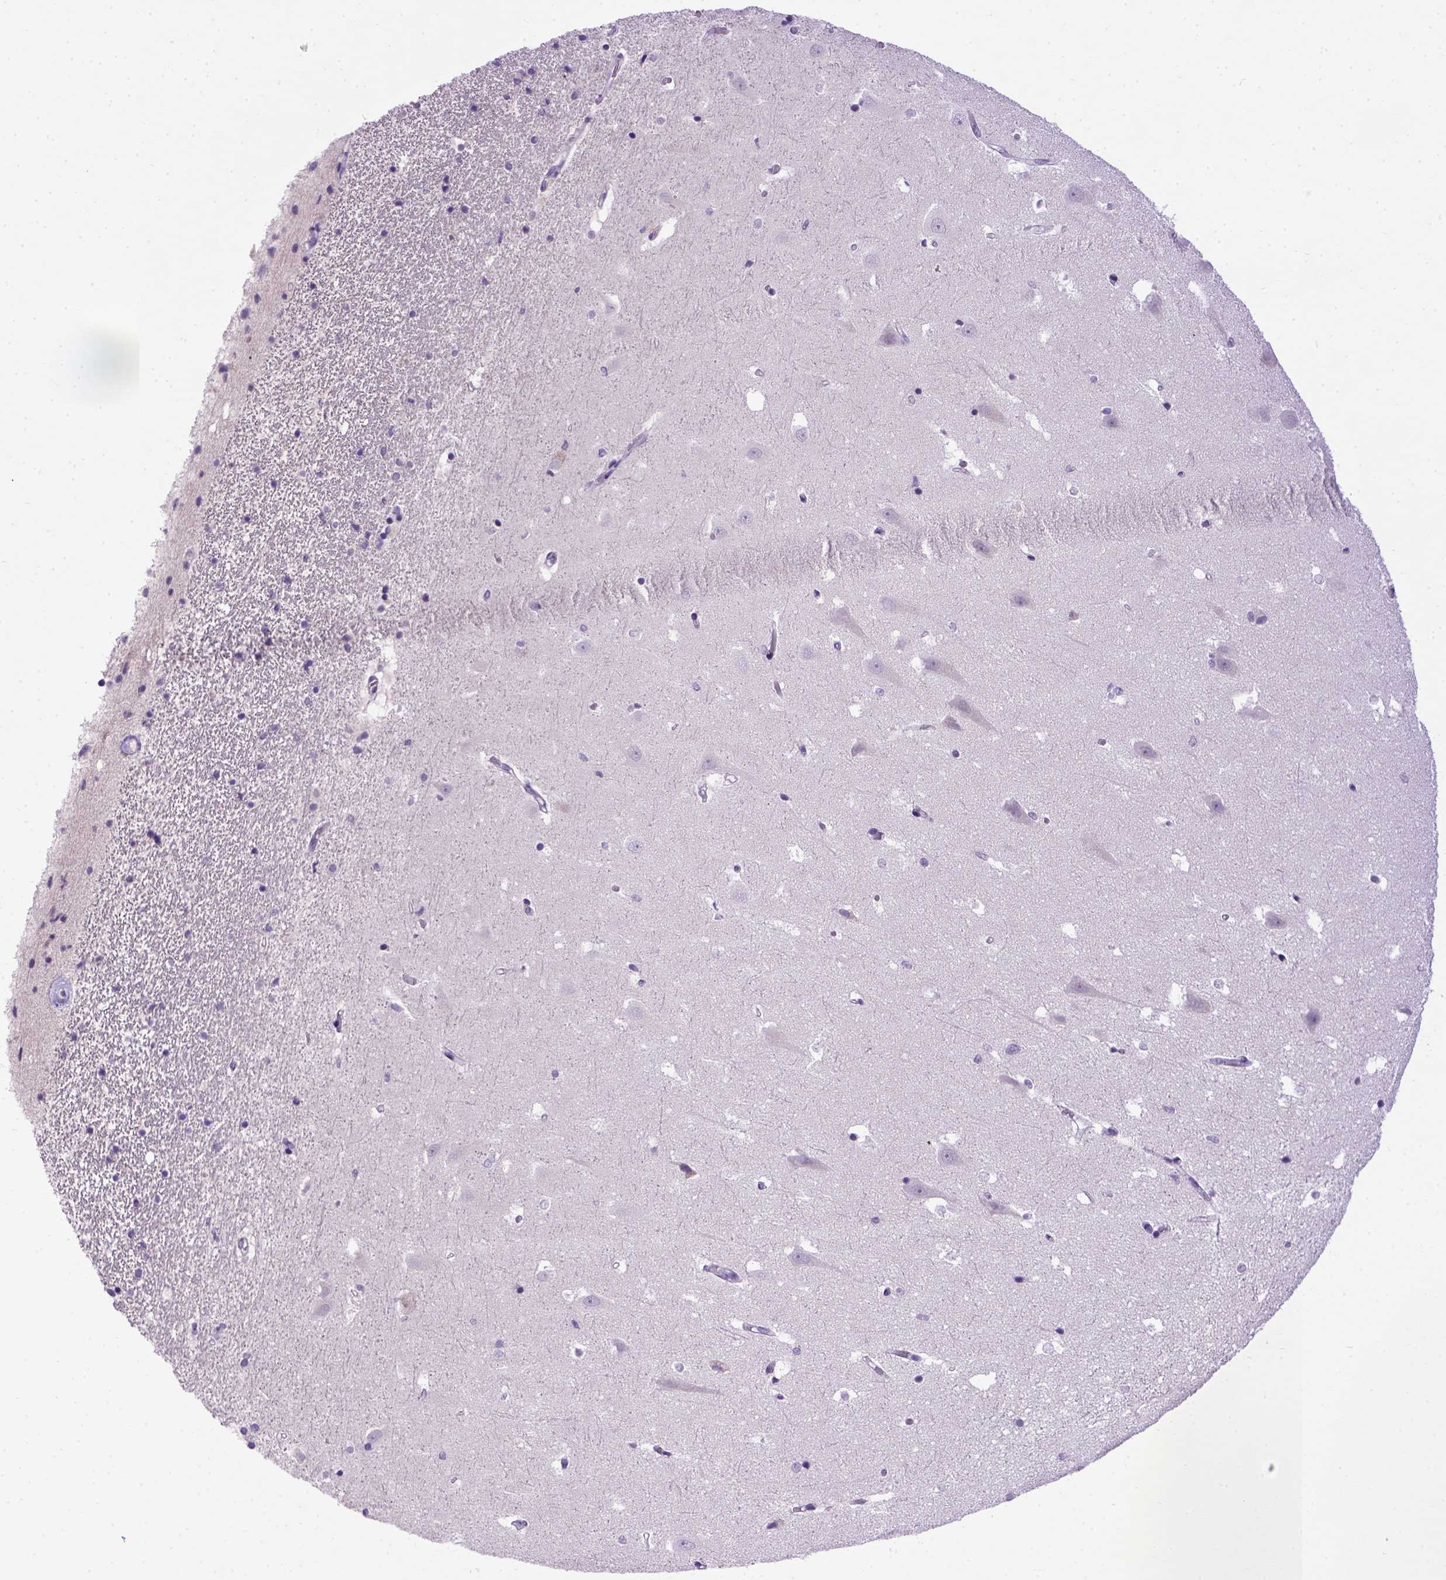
{"staining": {"intensity": "negative", "quantity": "none", "location": "none"}, "tissue": "hippocampus", "cell_type": "Glial cells", "image_type": "normal", "snomed": [{"axis": "morphology", "description": "Normal tissue, NOS"}, {"axis": "topography", "description": "Hippocampus"}], "caption": "Image shows no significant protein positivity in glial cells of unremarkable hippocampus.", "gene": "CDH1", "patient": {"sex": "male", "age": 44}}